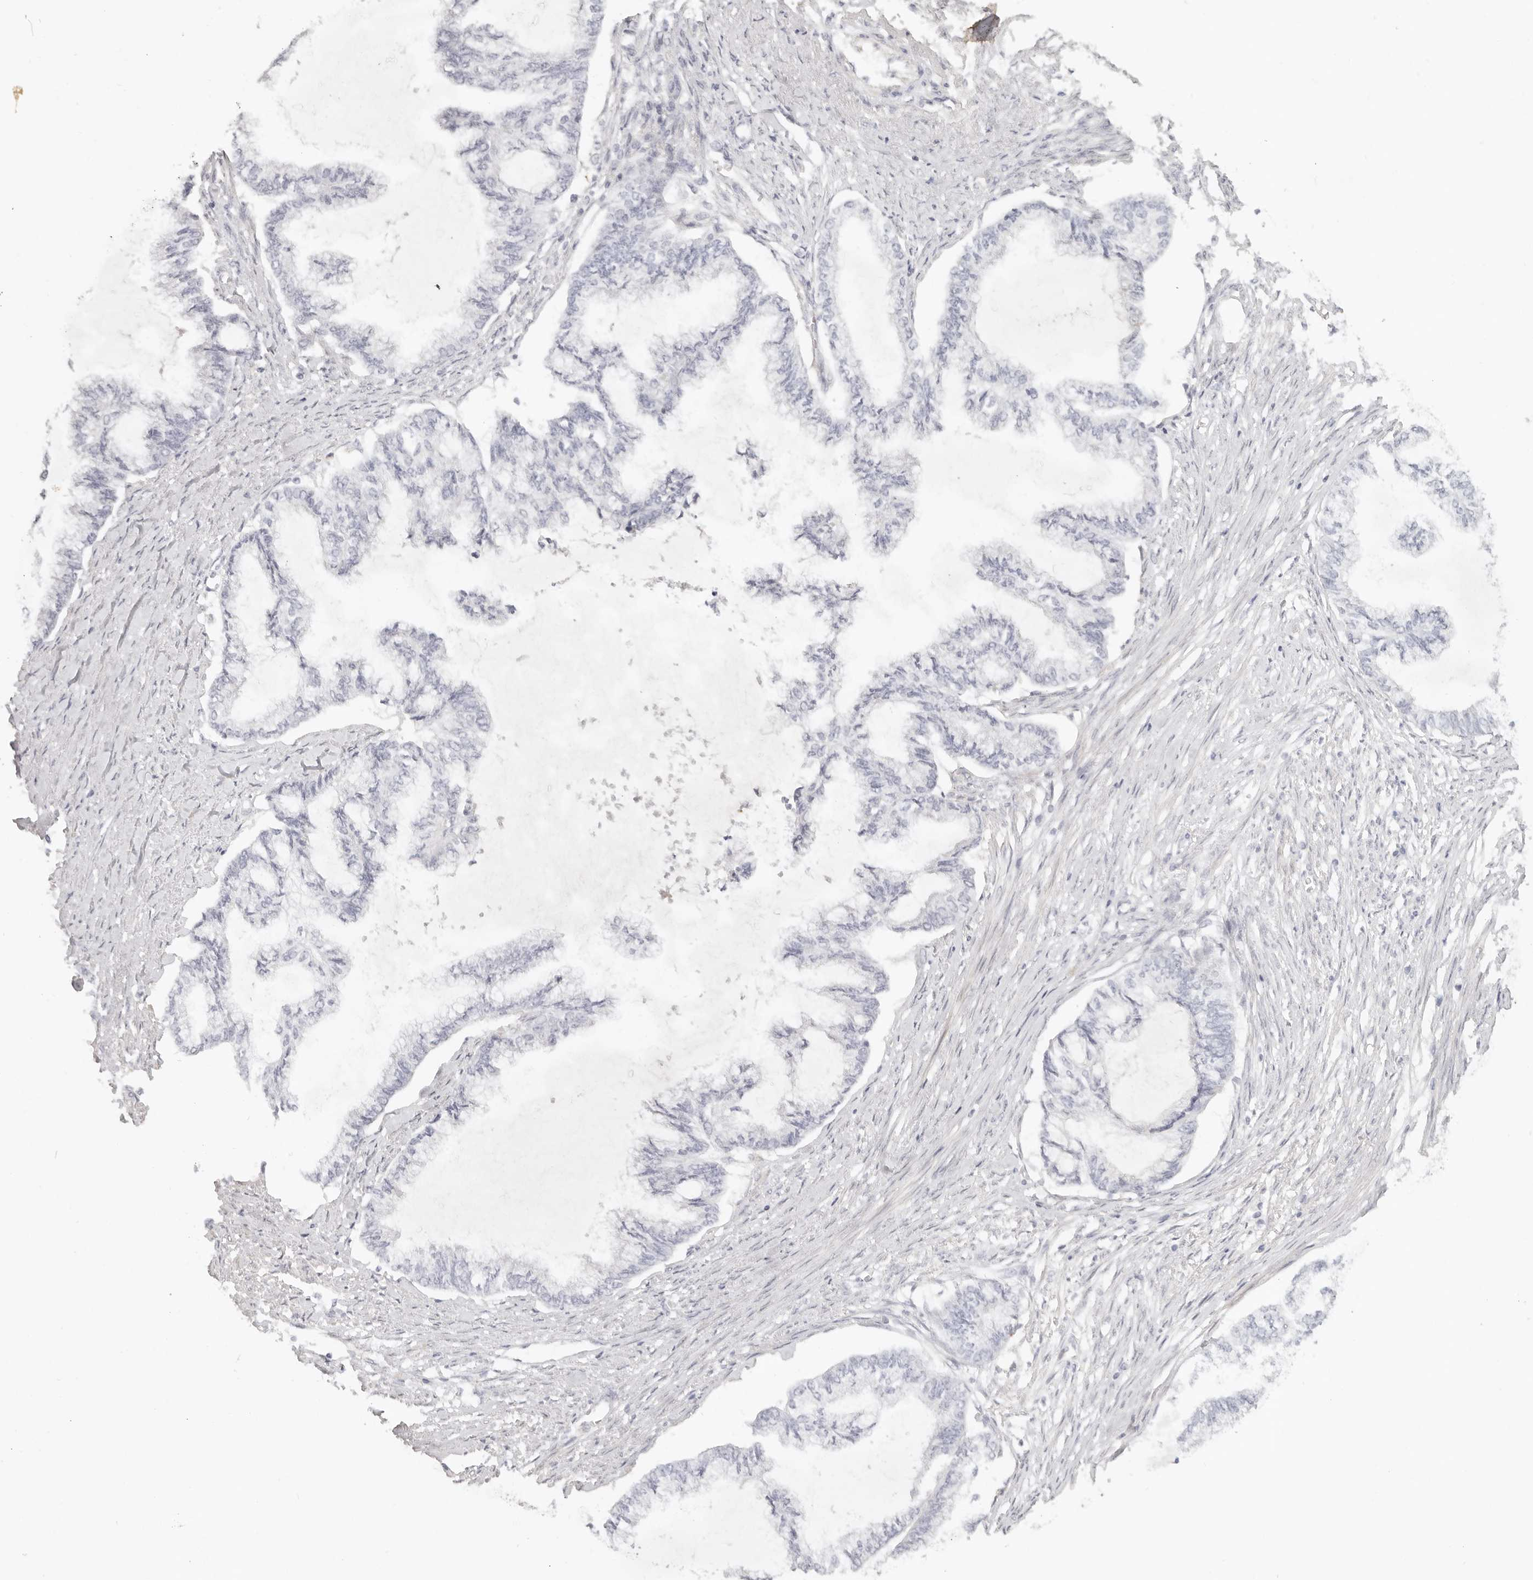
{"staining": {"intensity": "negative", "quantity": "none", "location": "none"}, "tissue": "endometrial cancer", "cell_type": "Tumor cells", "image_type": "cancer", "snomed": [{"axis": "morphology", "description": "Adenocarcinoma, NOS"}, {"axis": "topography", "description": "Endometrium"}], "caption": "High magnification brightfield microscopy of endometrial adenocarcinoma stained with DAB (brown) and counterstained with hematoxylin (blue): tumor cells show no significant staining. (IHC, brightfield microscopy, high magnification).", "gene": "RXFP1", "patient": {"sex": "female", "age": 86}}